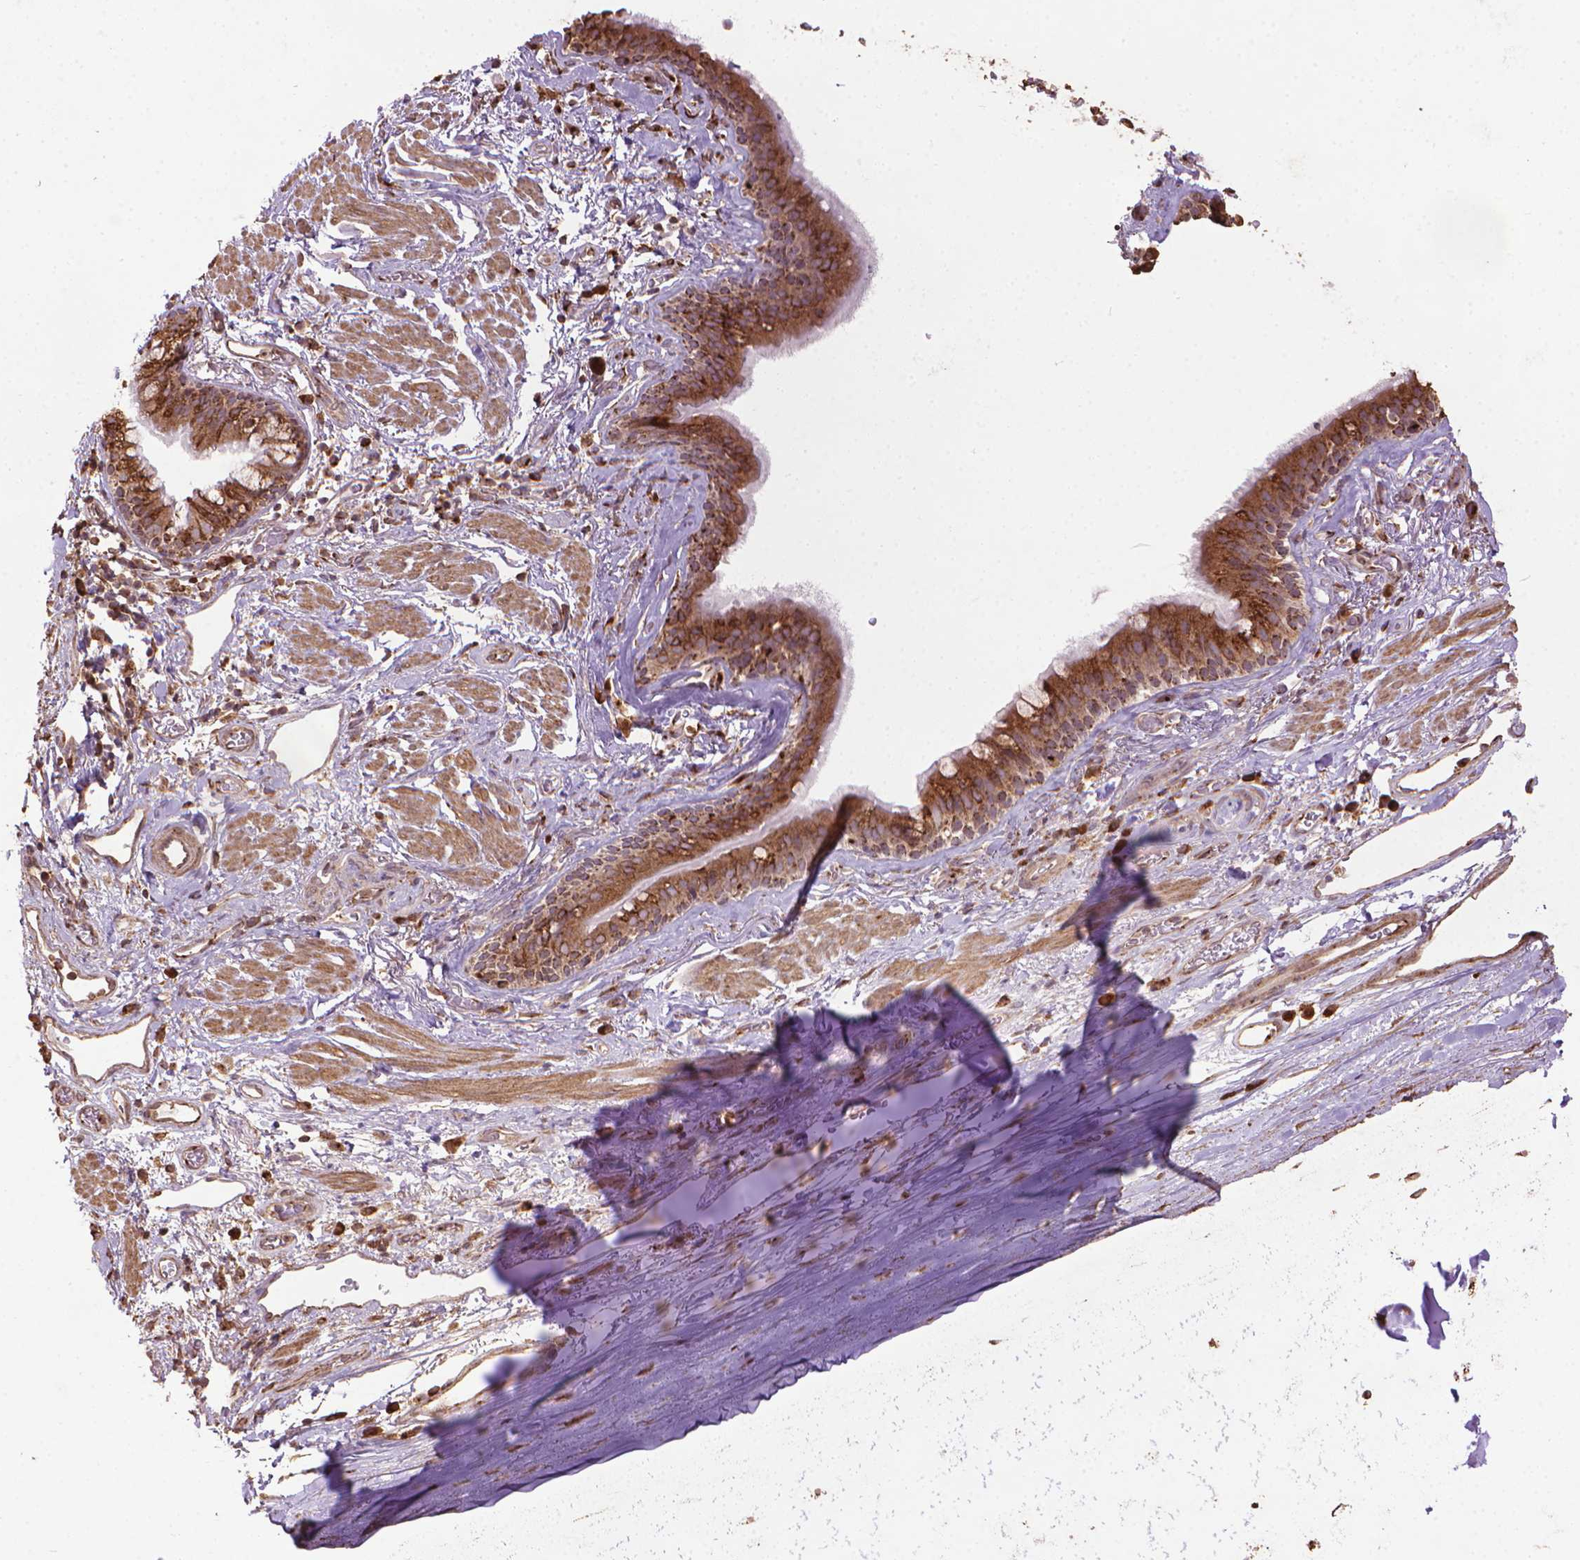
{"staining": {"intensity": "moderate", "quantity": ">75%", "location": "cytoplasmic/membranous"}, "tissue": "bronchus", "cell_type": "Respiratory epithelial cells", "image_type": "normal", "snomed": [{"axis": "morphology", "description": "Normal tissue, NOS"}, {"axis": "topography", "description": "Cartilage tissue"}, {"axis": "topography", "description": "Bronchus"}], "caption": "Bronchus stained with IHC demonstrates moderate cytoplasmic/membranous staining in about >75% of respiratory epithelial cells. The protein is stained brown, and the nuclei are stained in blue (DAB IHC with brightfield microscopy, high magnification).", "gene": "GAS1", "patient": {"sex": "male", "age": 58}}